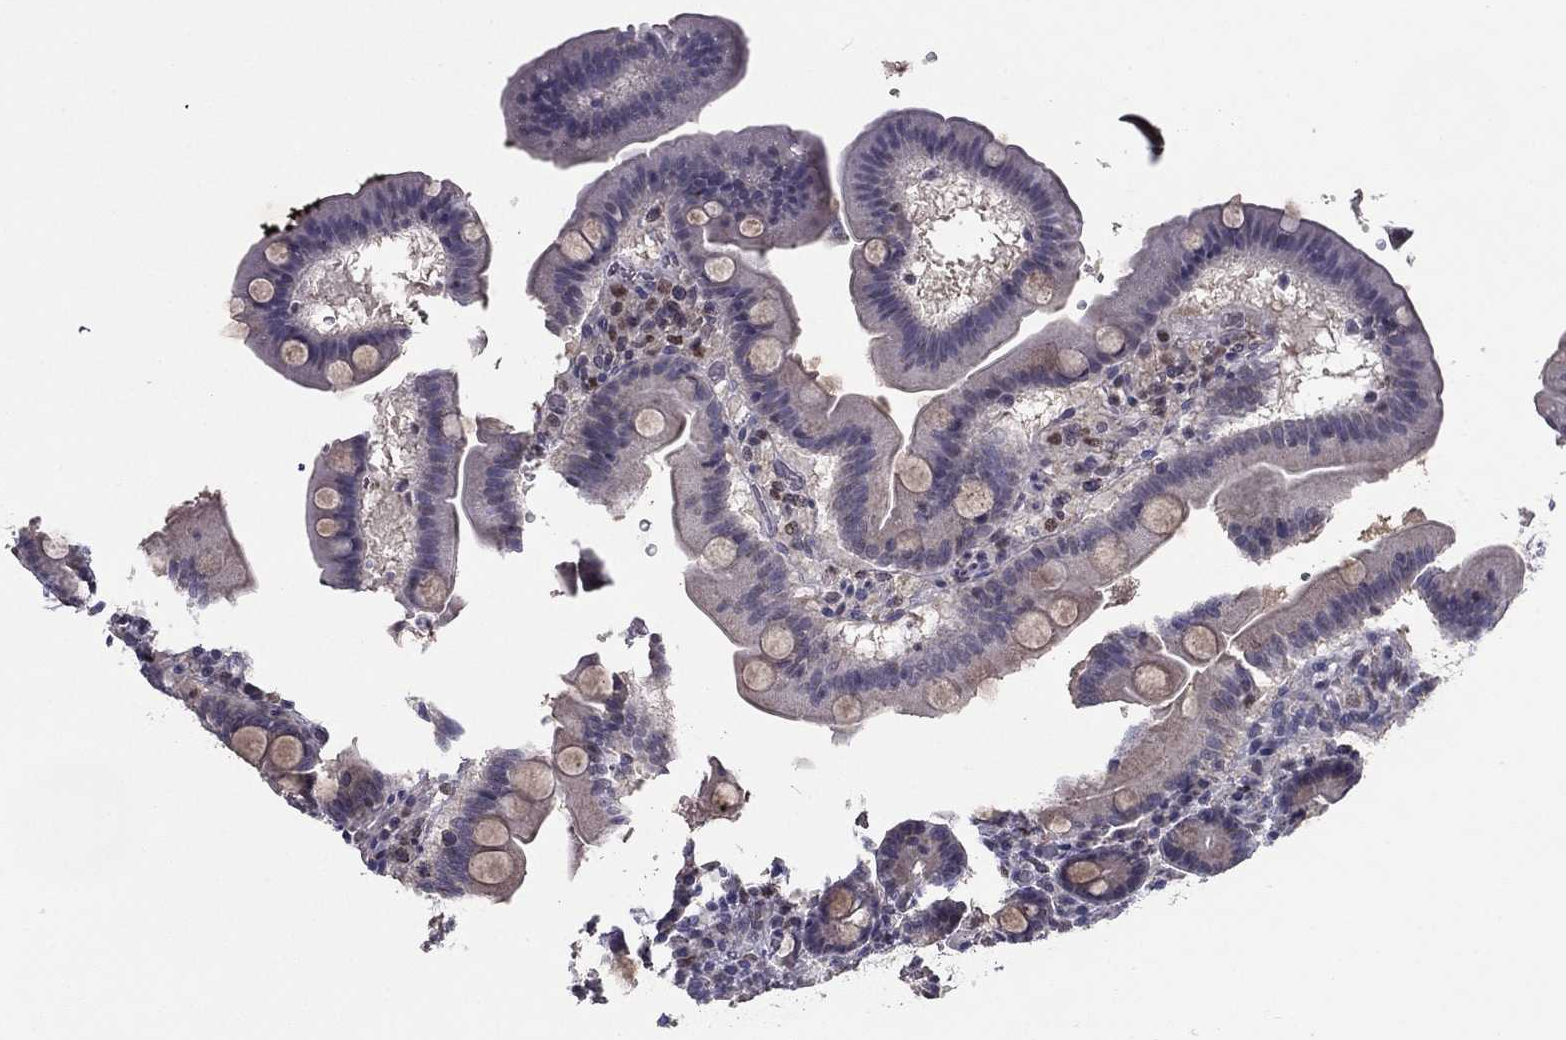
{"staining": {"intensity": "negative", "quantity": "none", "location": "none"}, "tissue": "duodenum", "cell_type": "Glandular cells", "image_type": "normal", "snomed": [{"axis": "morphology", "description": "Normal tissue, NOS"}, {"axis": "topography", "description": "Duodenum"}], "caption": "DAB immunohistochemical staining of unremarkable duodenum exhibits no significant expression in glandular cells.", "gene": "HCN1", "patient": {"sex": "male", "age": 59}}